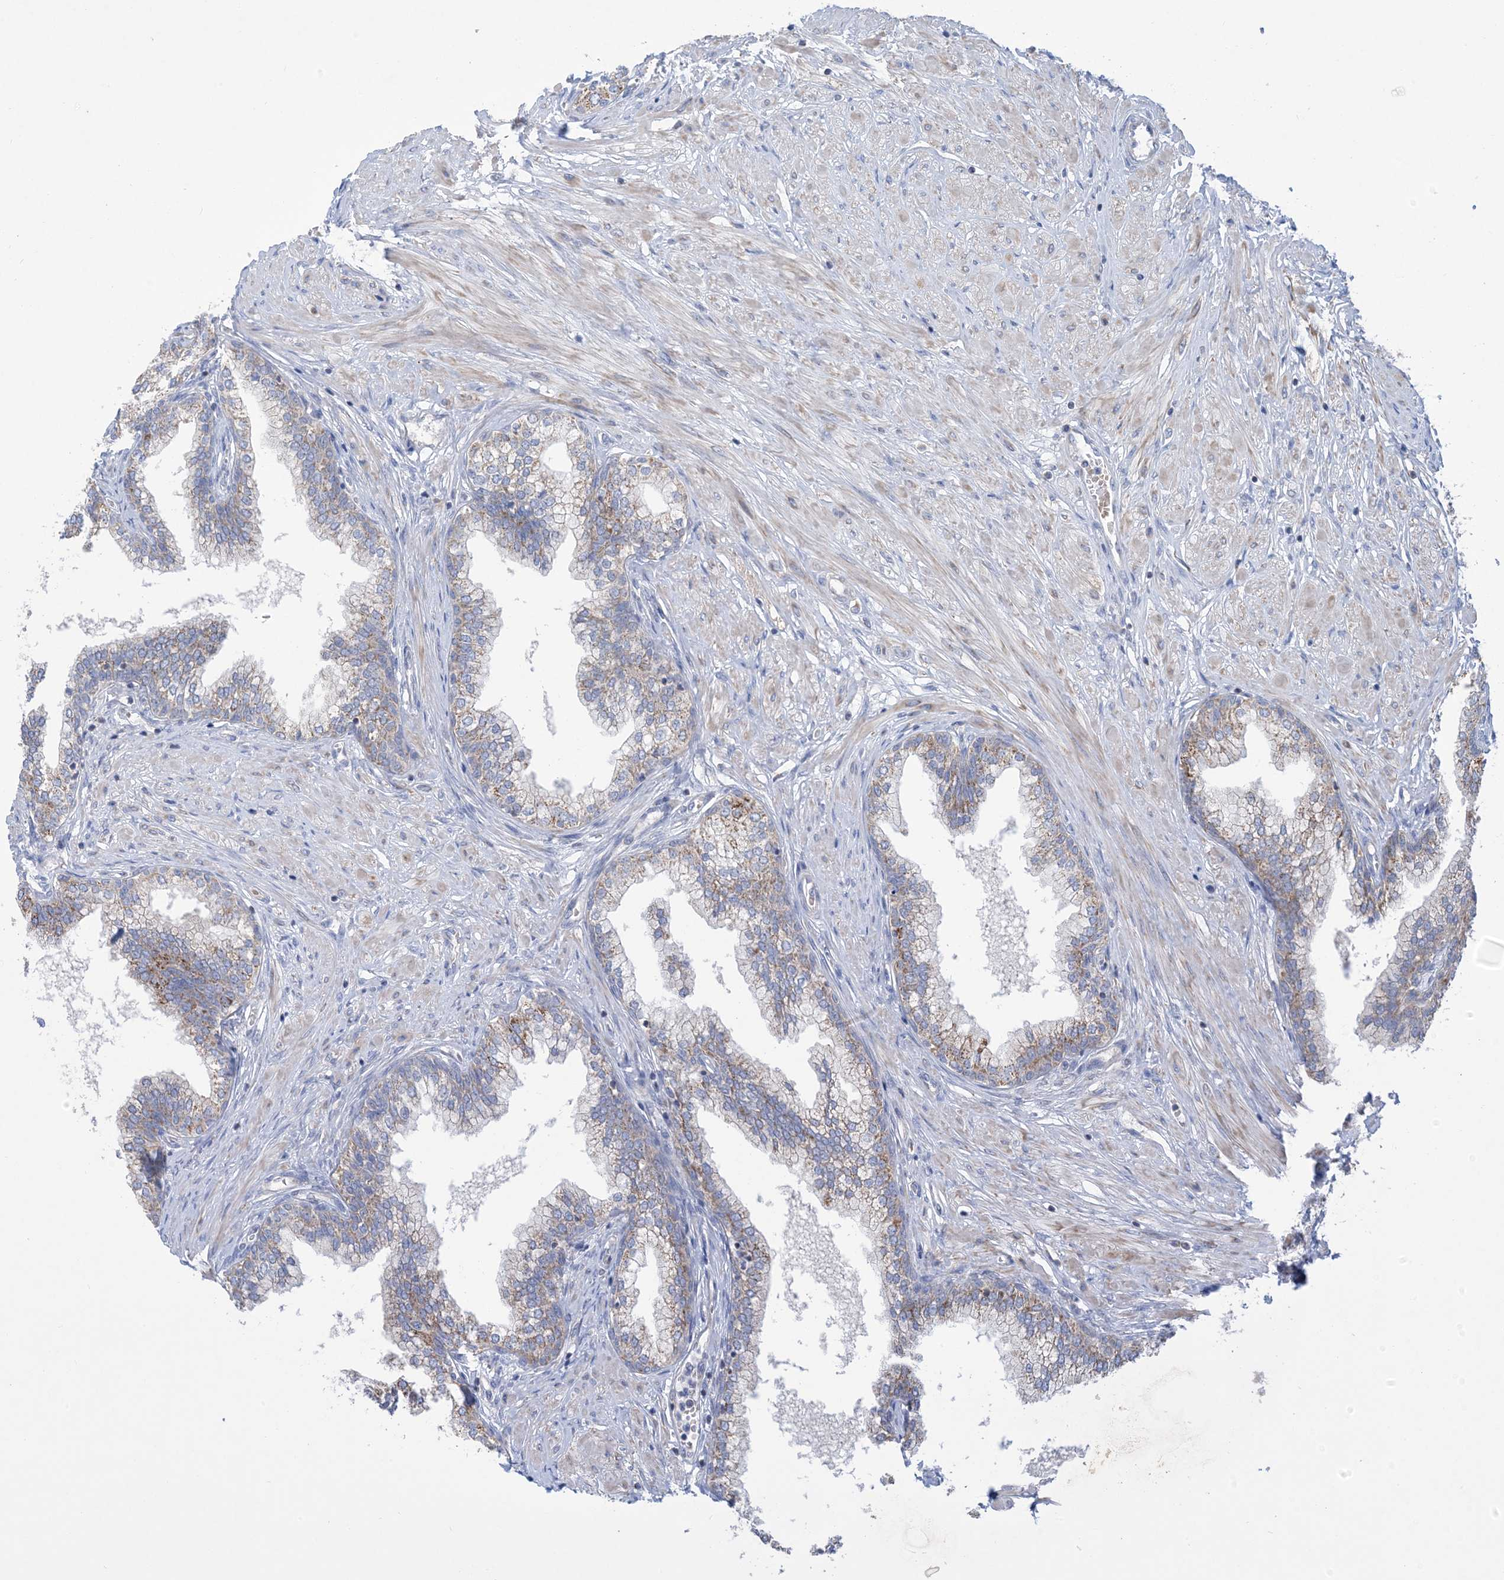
{"staining": {"intensity": "moderate", "quantity": "25%-75%", "location": "cytoplasmic/membranous"}, "tissue": "prostate", "cell_type": "Glandular cells", "image_type": "normal", "snomed": [{"axis": "morphology", "description": "Normal tissue, NOS"}, {"axis": "morphology", "description": "Urothelial carcinoma, Low grade"}, {"axis": "topography", "description": "Urinary bladder"}, {"axis": "topography", "description": "Prostate"}], "caption": "Glandular cells demonstrate medium levels of moderate cytoplasmic/membranous staining in about 25%-75% of cells in unremarkable human prostate.", "gene": "CLEC16A", "patient": {"sex": "male", "age": 60}}